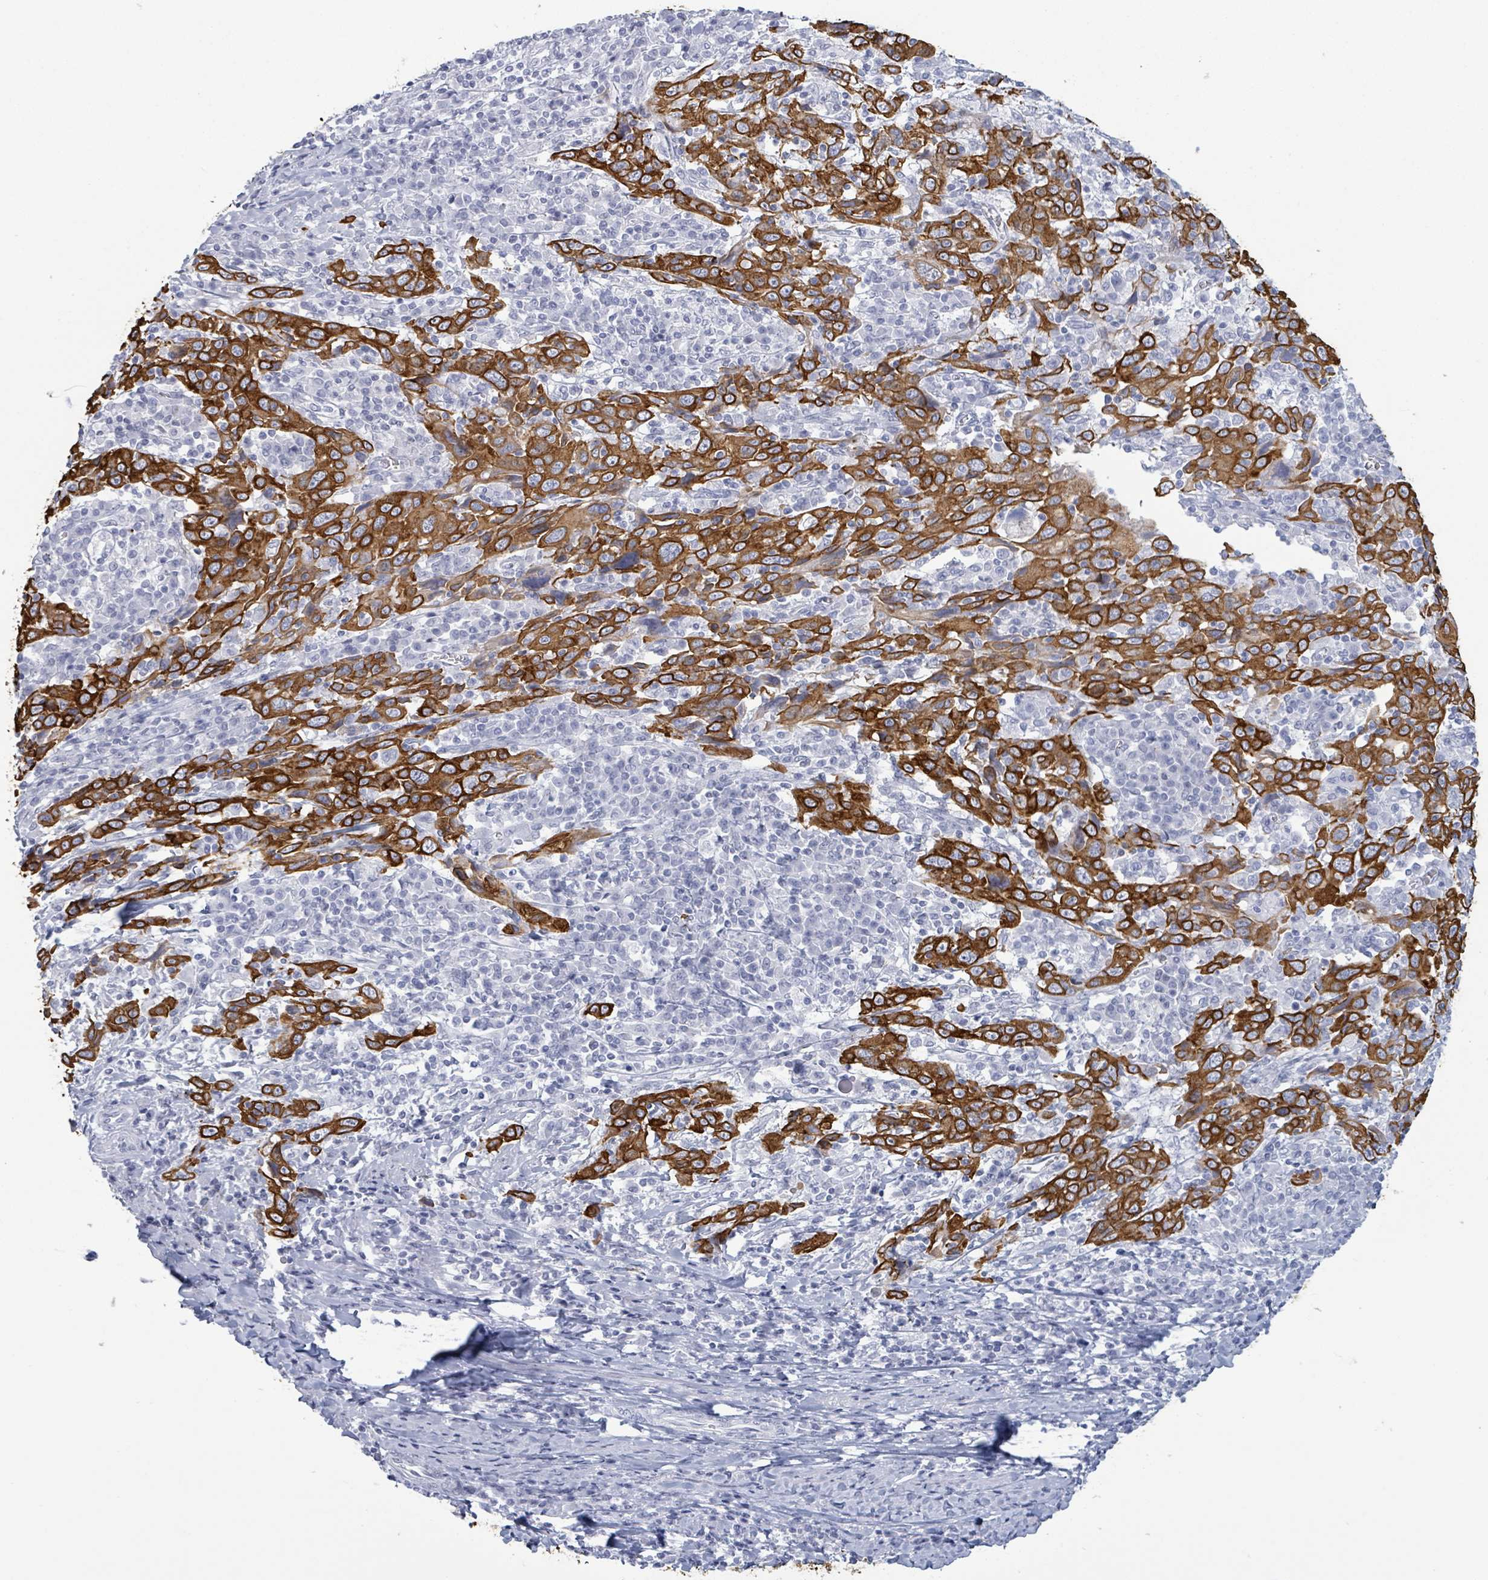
{"staining": {"intensity": "strong", "quantity": ">75%", "location": "cytoplasmic/membranous"}, "tissue": "cervical cancer", "cell_type": "Tumor cells", "image_type": "cancer", "snomed": [{"axis": "morphology", "description": "Squamous cell carcinoma, NOS"}, {"axis": "topography", "description": "Cervix"}], "caption": "Immunohistochemistry (IHC) (DAB) staining of human squamous cell carcinoma (cervical) demonstrates strong cytoplasmic/membranous protein staining in approximately >75% of tumor cells. (DAB (3,3'-diaminobenzidine) IHC with brightfield microscopy, high magnification).", "gene": "KRT8", "patient": {"sex": "female", "age": 46}}